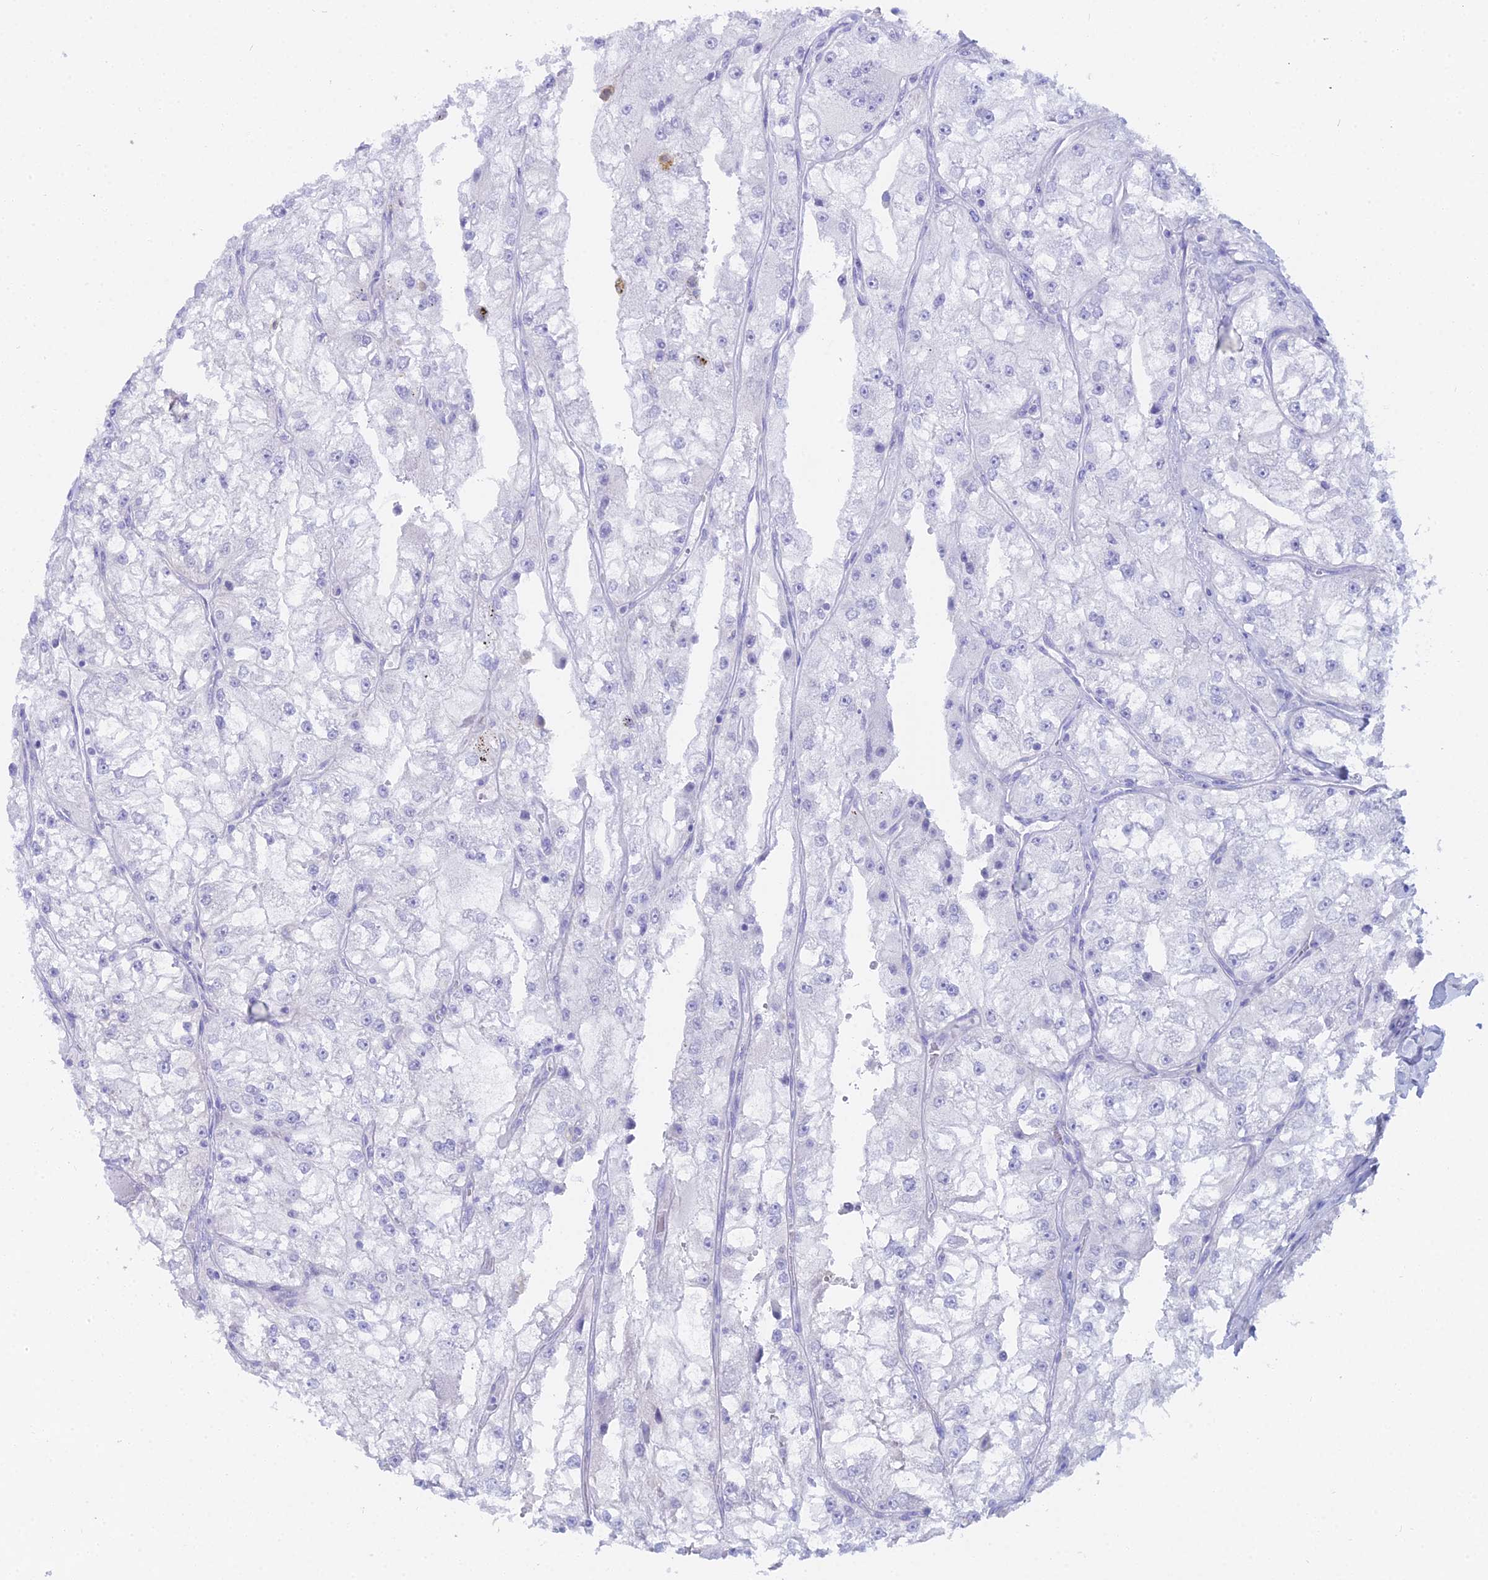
{"staining": {"intensity": "negative", "quantity": "none", "location": "none"}, "tissue": "renal cancer", "cell_type": "Tumor cells", "image_type": "cancer", "snomed": [{"axis": "morphology", "description": "Adenocarcinoma, NOS"}, {"axis": "topography", "description": "Kidney"}], "caption": "Protein analysis of renal cancer demonstrates no significant staining in tumor cells. (Brightfield microscopy of DAB IHC at high magnification).", "gene": "CGB2", "patient": {"sex": "female", "age": 72}}